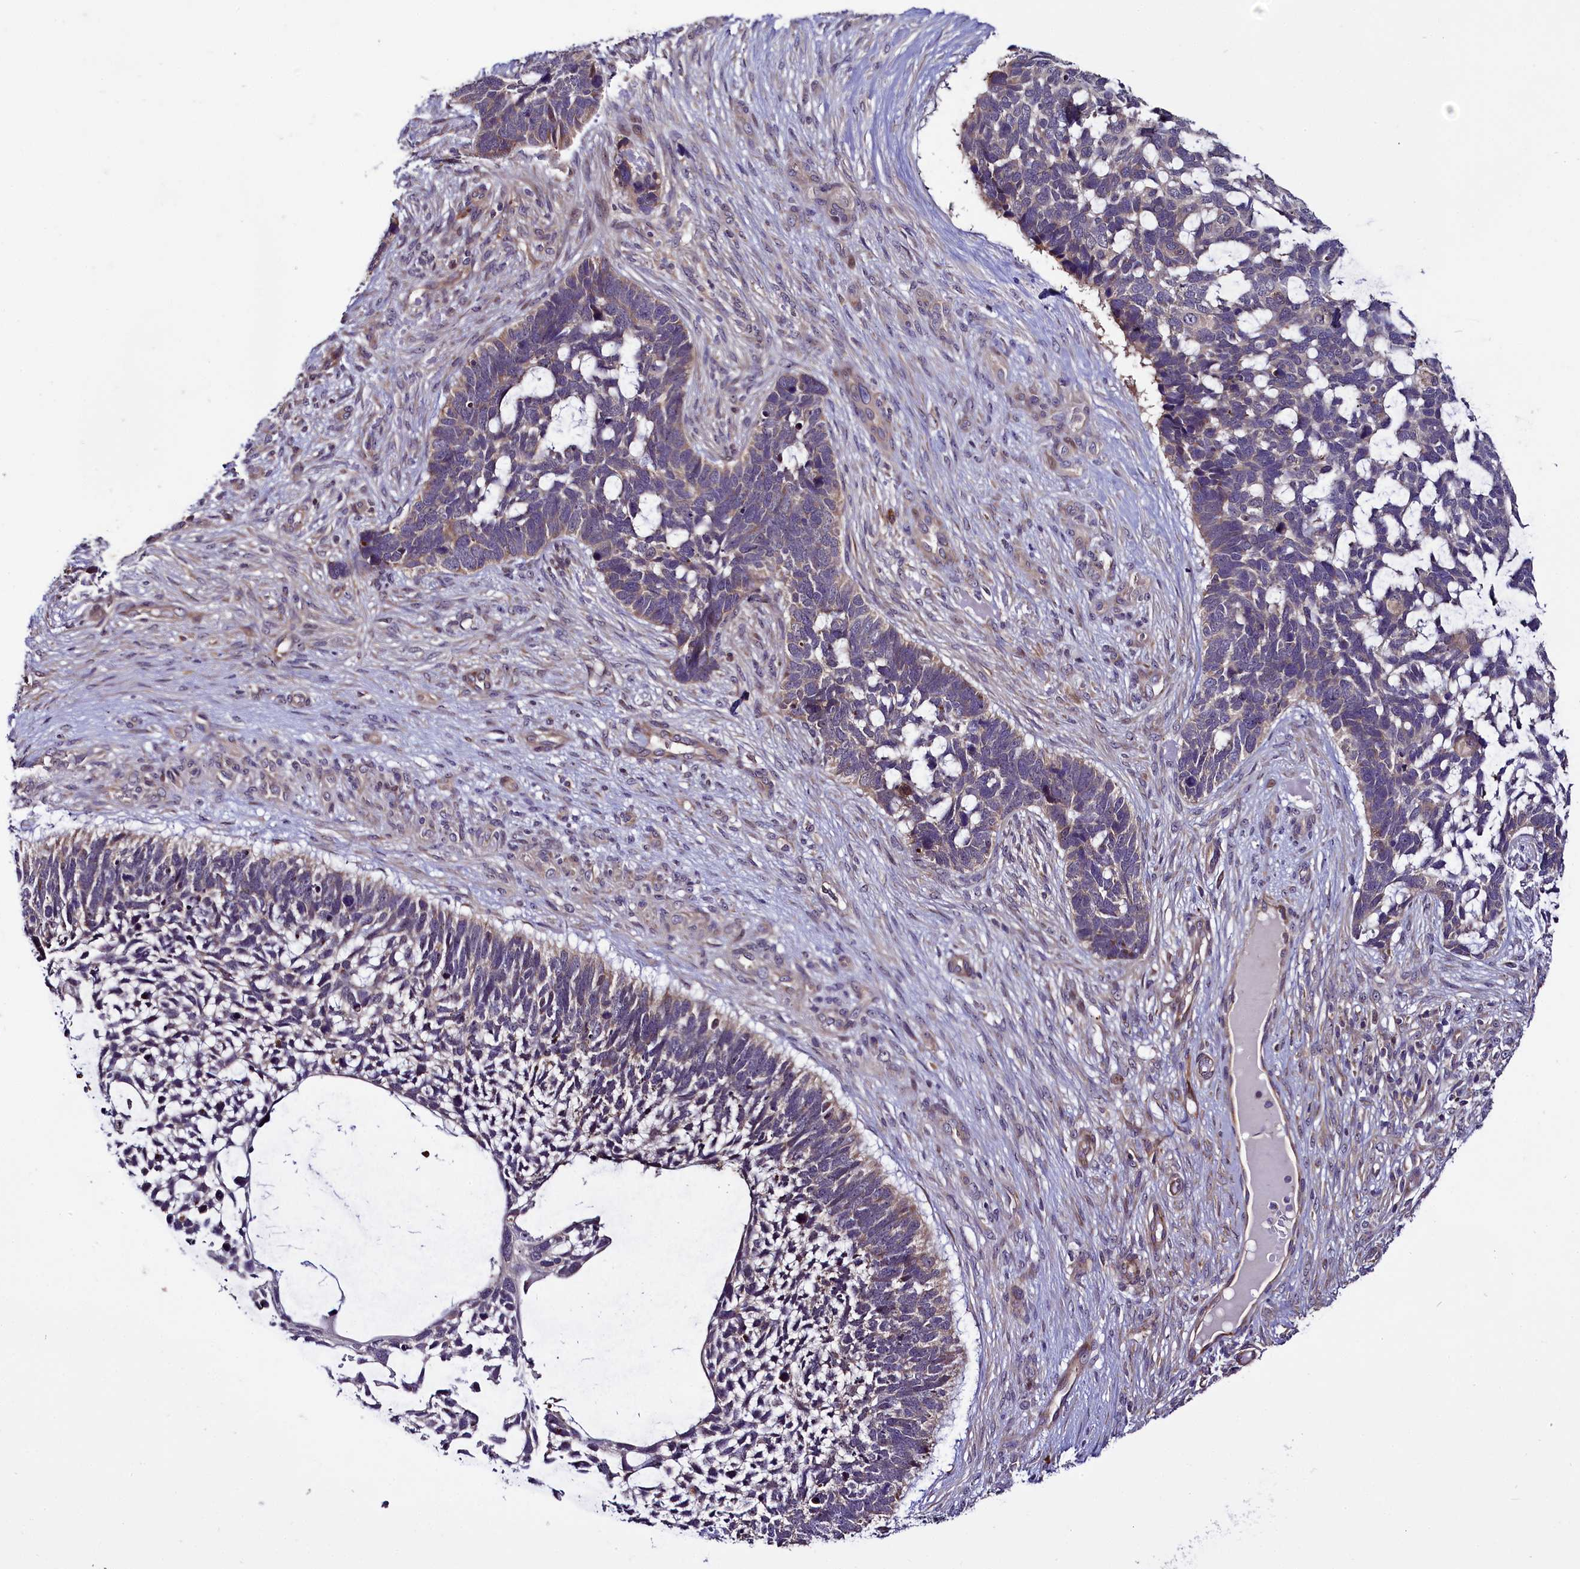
{"staining": {"intensity": "weak", "quantity": "<25%", "location": "cytoplasmic/membranous"}, "tissue": "skin cancer", "cell_type": "Tumor cells", "image_type": "cancer", "snomed": [{"axis": "morphology", "description": "Basal cell carcinoma"}, {"axis": "topography", "description": "Skin"}], "caption": "The image reveals no significant staining in tumor cells of skin cancer.", "gene": "RPUSD2", "patient": {"sex": "male", "age": 88}}